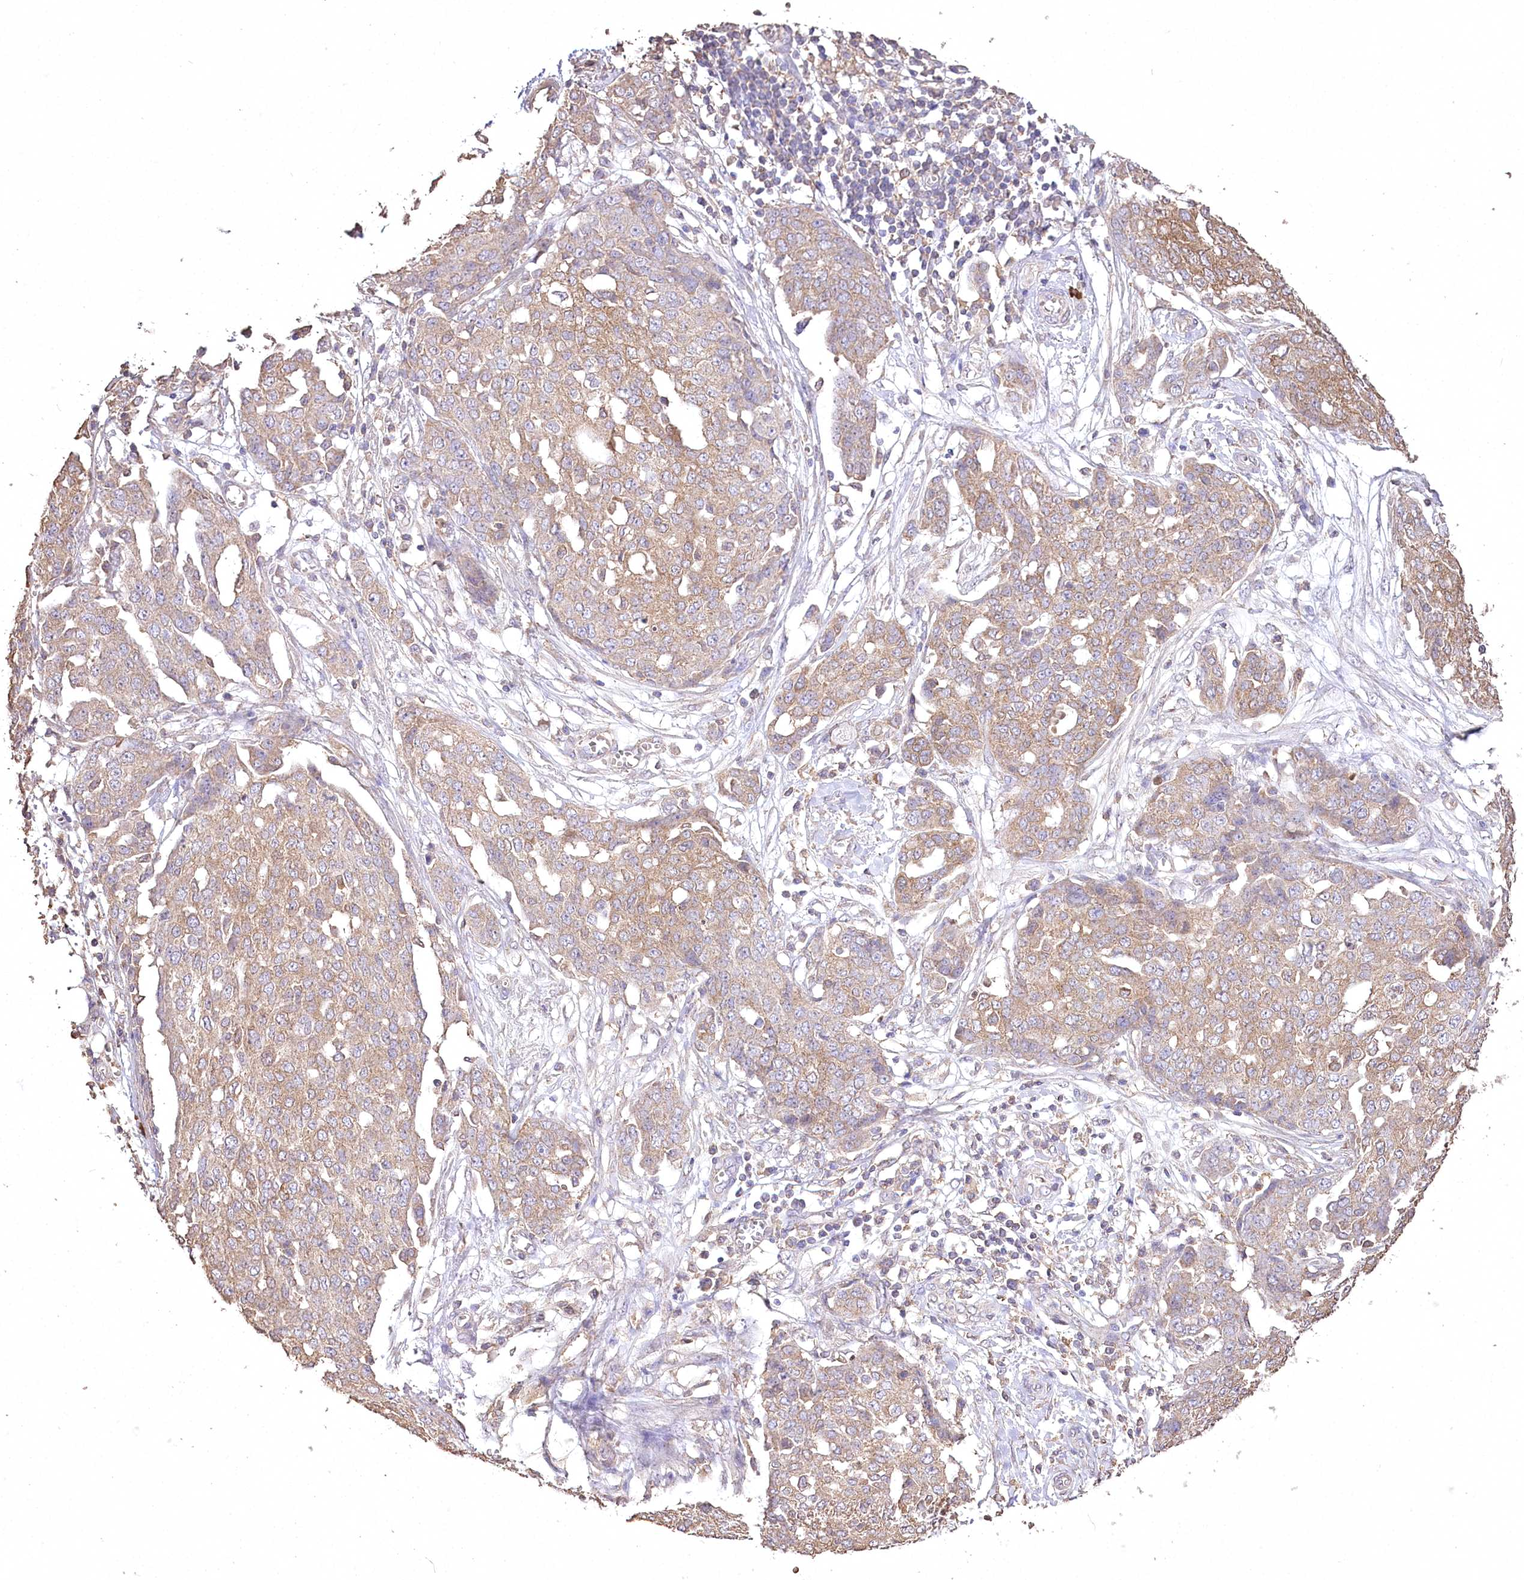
{"staining": {"intensity": "moderate", "quantity": ">75%", "location": "cytoplasmic/membranous"}, "tissue": "ovarian cancer", "cell_type": "Tumor cells", "image_type": "cancer", "snomed": [{"axis": "morphology", "description": "Cystadenocarcinoma, serous, NOS"}, {"axis": "topography", "description": "Soft tissue"}, {"axis": "topography", "description": "Ovary"}], "caption": "The histopathology image reveals a brown stain indicating the presence of a protein in the cytoplasmic/membranous of tumor cells in ovarian cancer (serous cystadenocarcinoma).", "gene": "IREB2", "patient": {"sex": "female", "age": 57}}